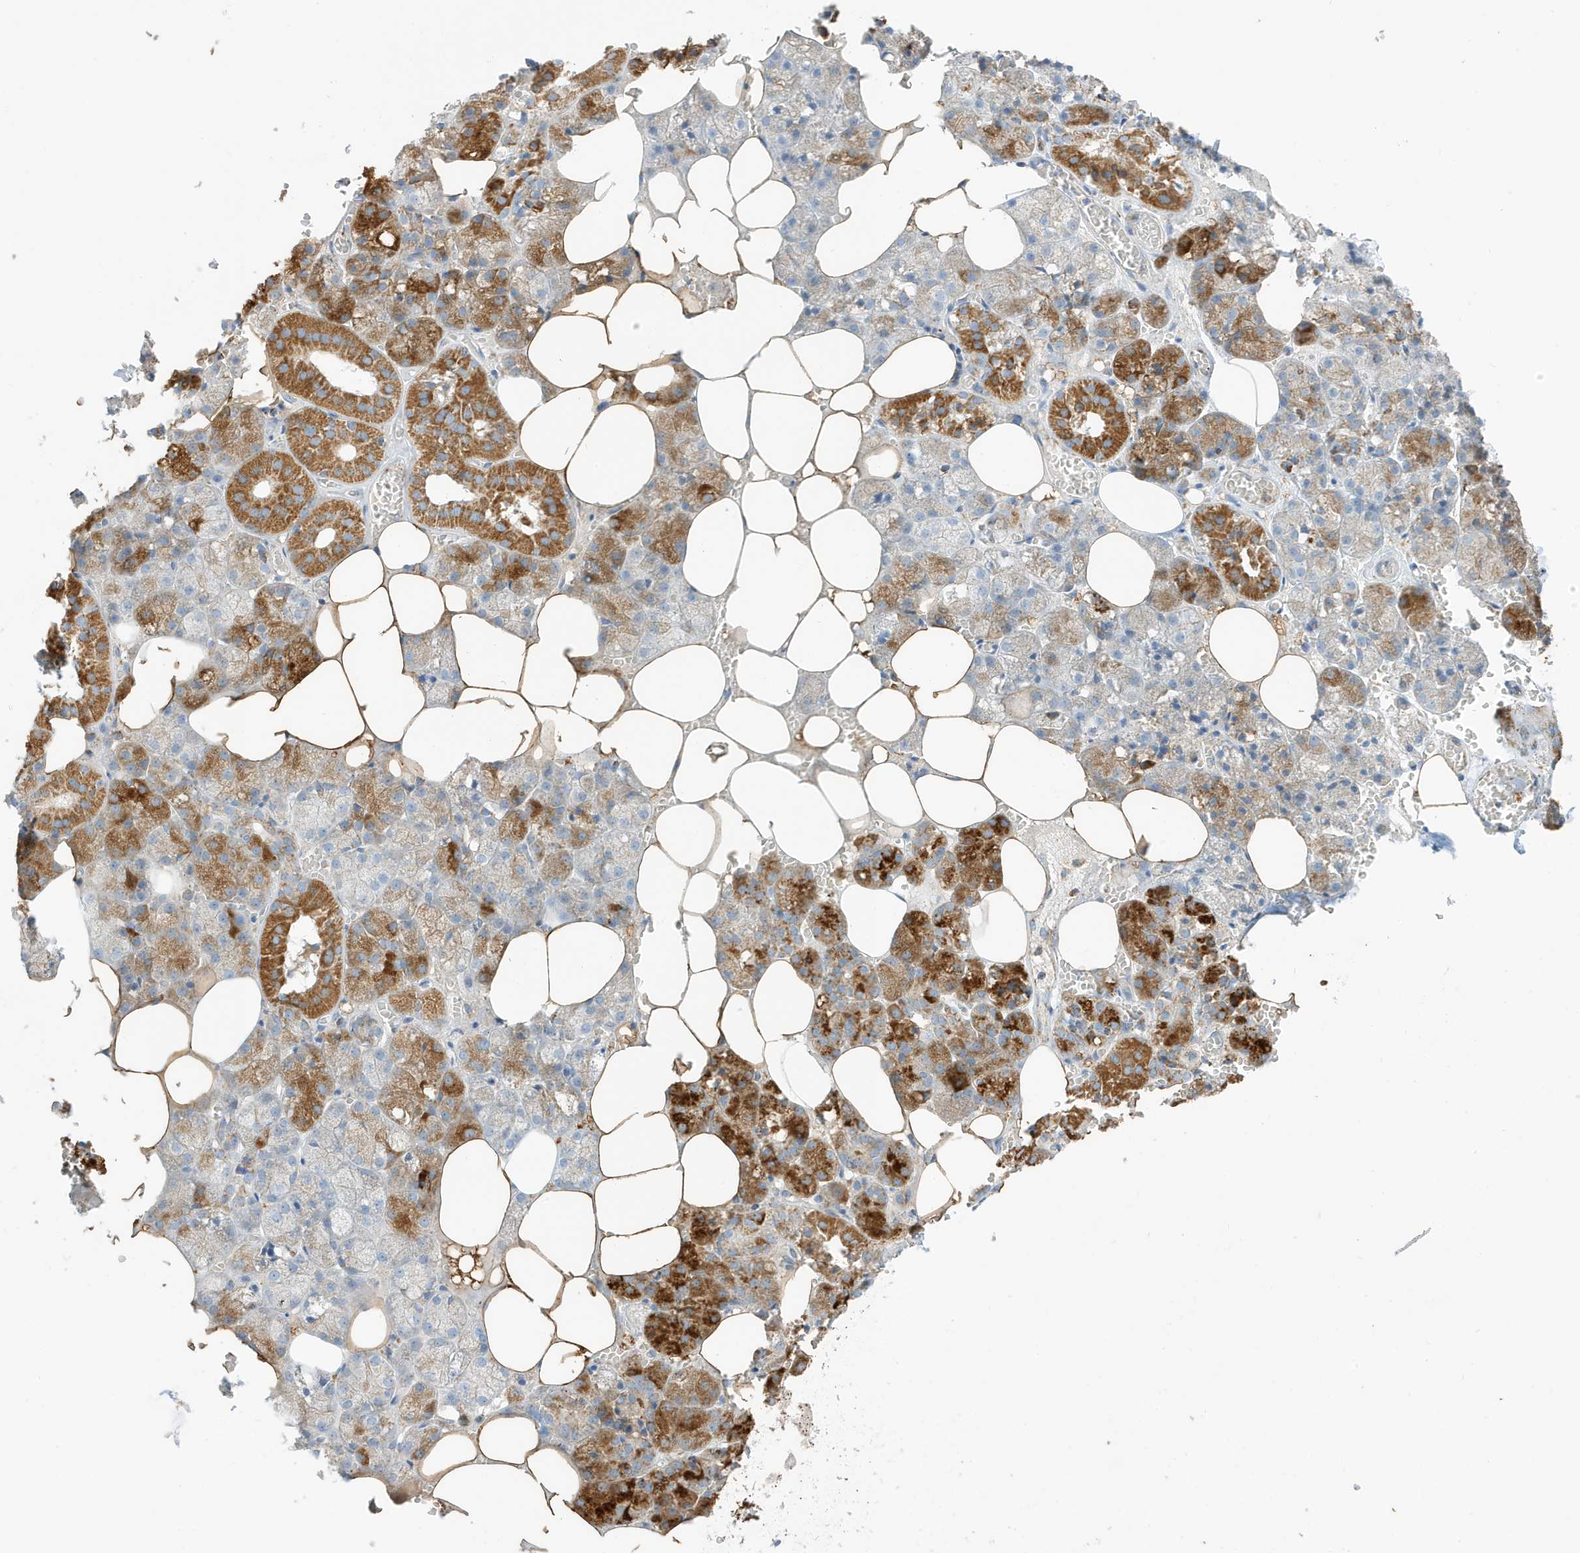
{"staining": {"intensity": "strong", "quantity": ">75%", "location": "cytoplasmic/membranous"}, "tissue": "salivary gland", "cell_type": "Glandular cells", "image_type": "normal", "snomed": [{"axis": "morphology", "description": "Normal tissue, NOS"}, {"axis": "topography", "description": "Salivary gland"}], "caption": "This micrograph displays immunohistochemistry staining of benign salivary gland, with high strong cytoplasmic/membranous positivity in about >75% of glandular cells.", "gene": "CAPN13", "patient": {"sex": "male", "age": 62}}